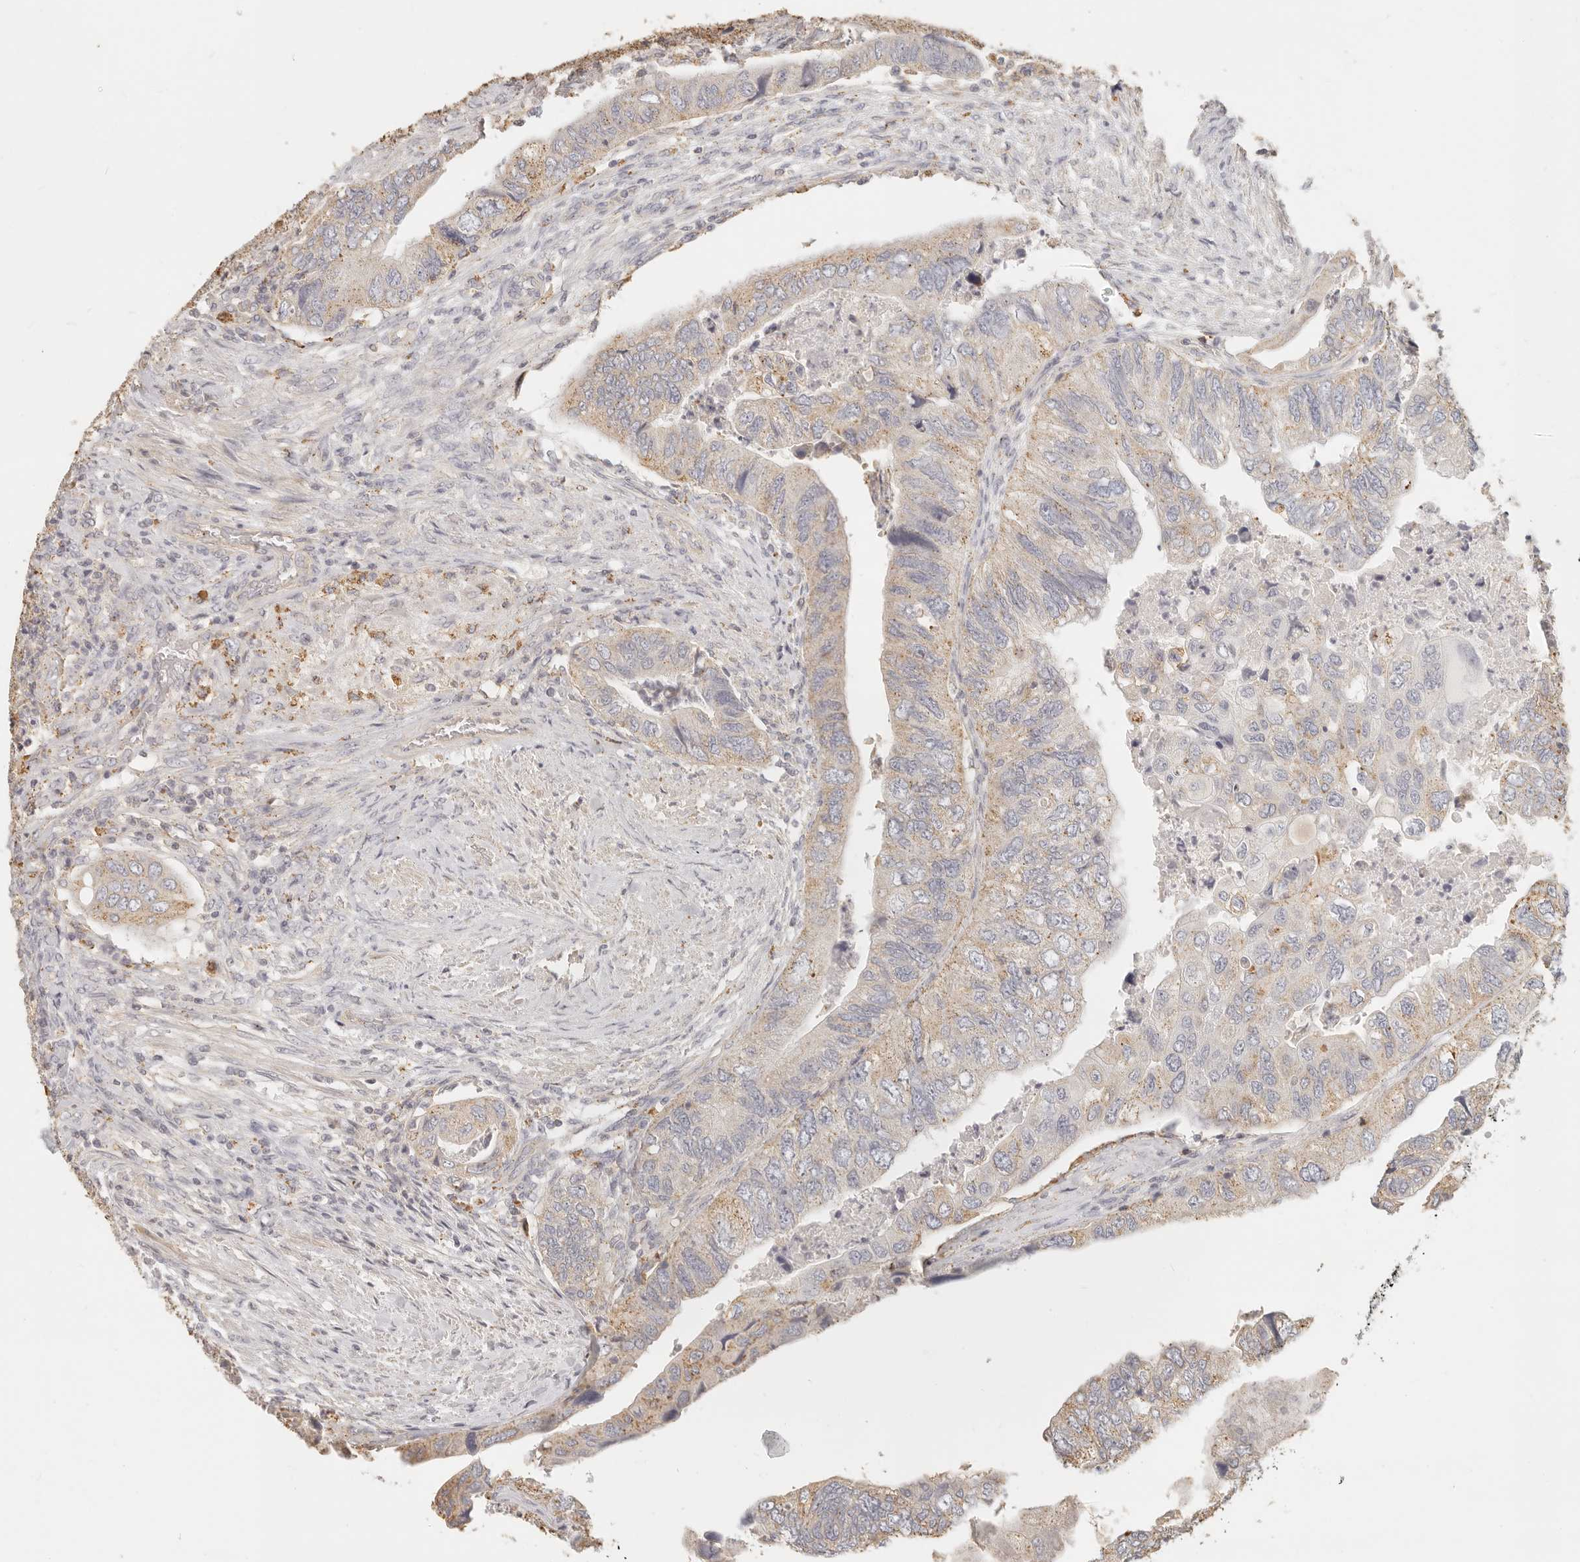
{"staining": {"intensity": "weak", "quantity": "25%-75%", "location": "cytoplasmic/membranous"}, "tissue": "colorectal cancer", "cell_type": "Tumor cells", "image_type": "cancer", "snomed": [{"axis": "morphology", "description": "Adenocarcinoma, NOS"}, {"axis": "topography", "description": "Rectum"}], "caption": "Weak cytoplasmic/membranous expression is present in approximately 25%-75% of tumor cells in colorectal cancer.", "gene": "CNMD", "patient": {"sex": "male", "age": 63}}